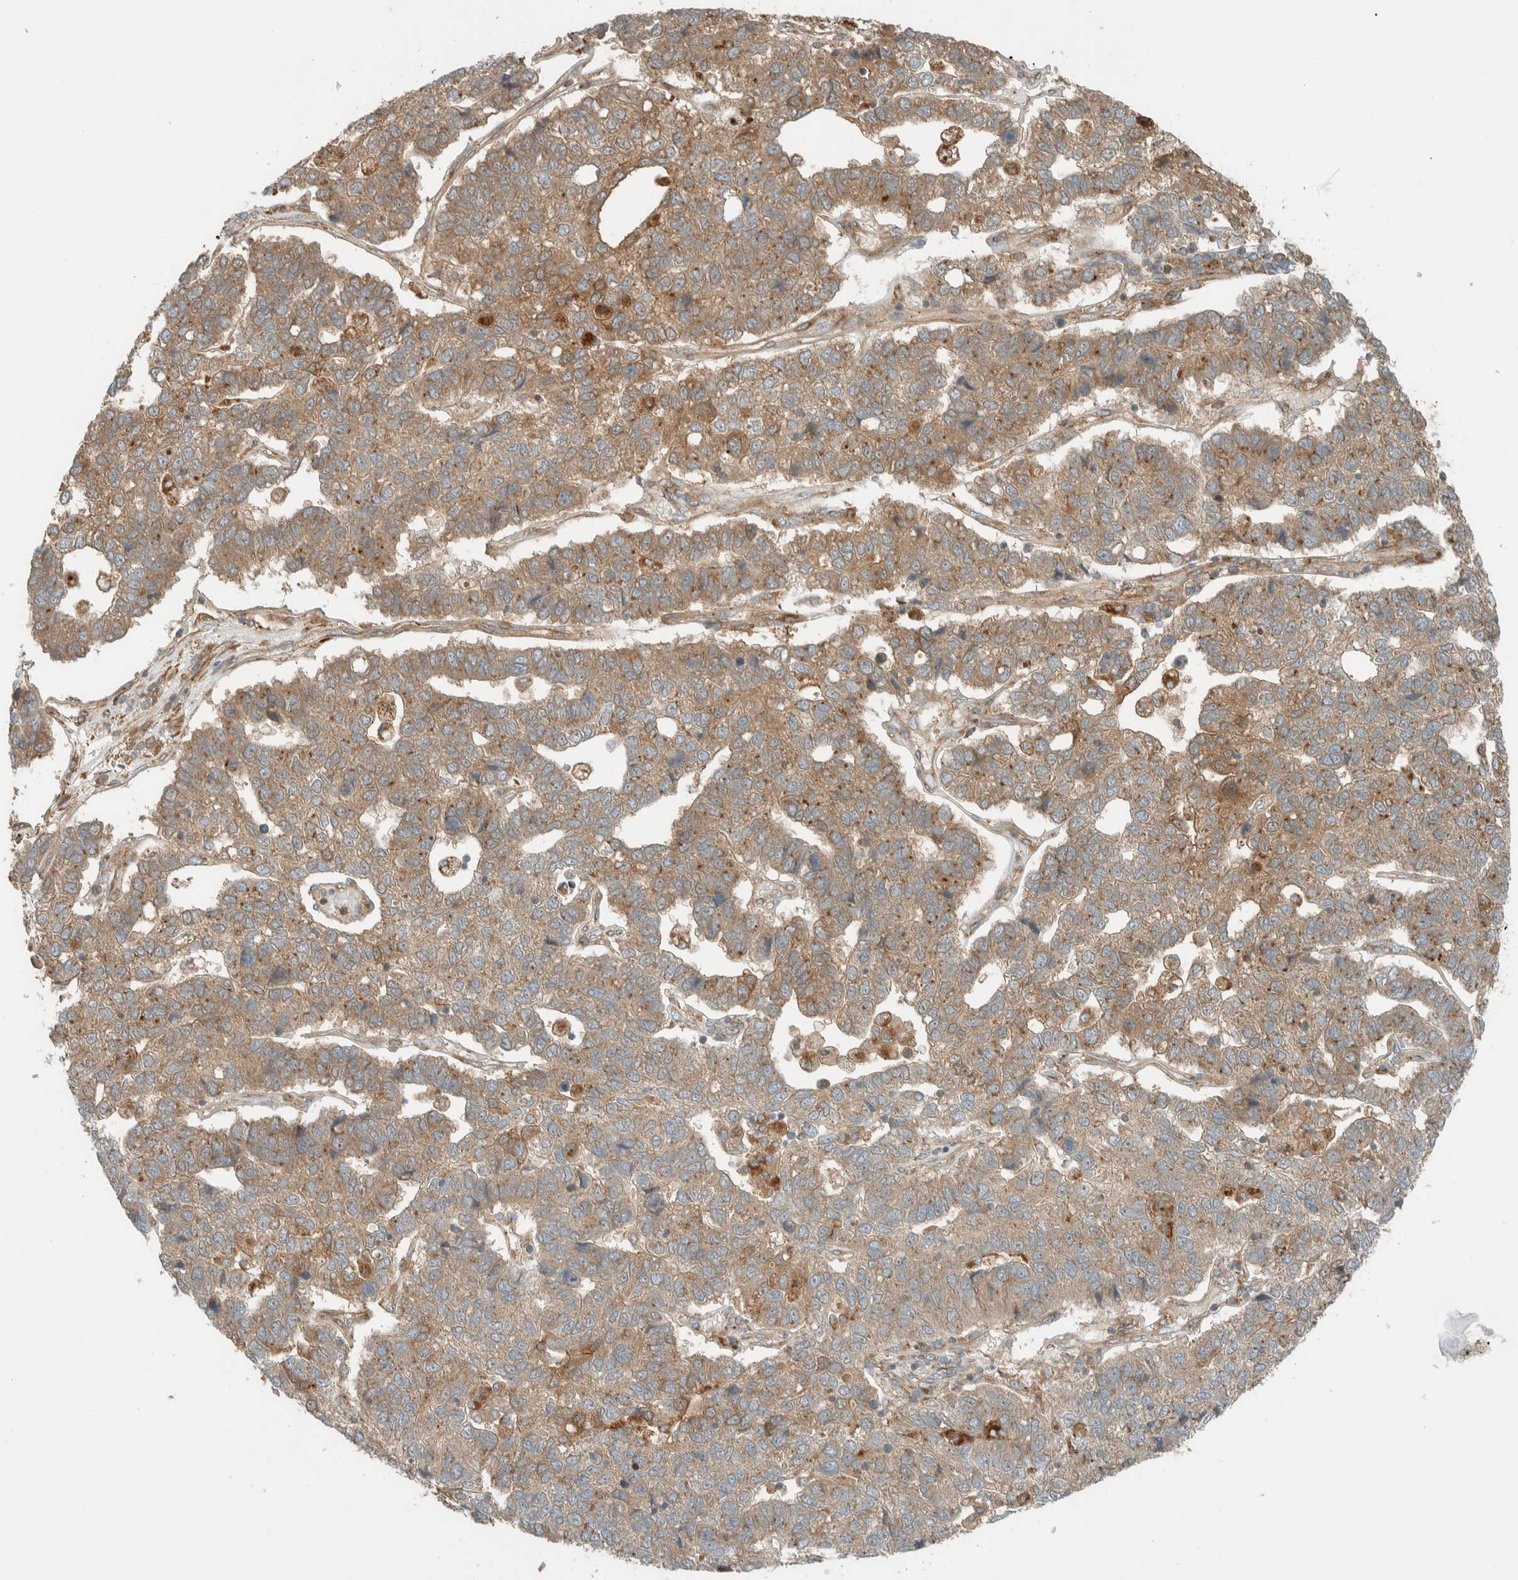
{"staining": {"intensity": "moderate", "quantity": ">75%", "location": "cytoplasmic/membranous"}, "tissue": "pancreatic cancer", "cell_type": "Tumor cells", "image_type": "cancer", "snomed": [{"axis": "morphology", "description": "Adenocarcinoma, NOS"}, {"axis": "topography", "description": "Pancreas"}], "caption": "An IHC photomicrograph of tumor tissue is shown. Protein staining in brown shows moderate cytoplasmic/membranous positivity in pancreatic cancer (adenocarcinoma) within tumor cells.", "gene": "EXOC7", "patient": {"sex": "female", "age": 61}}